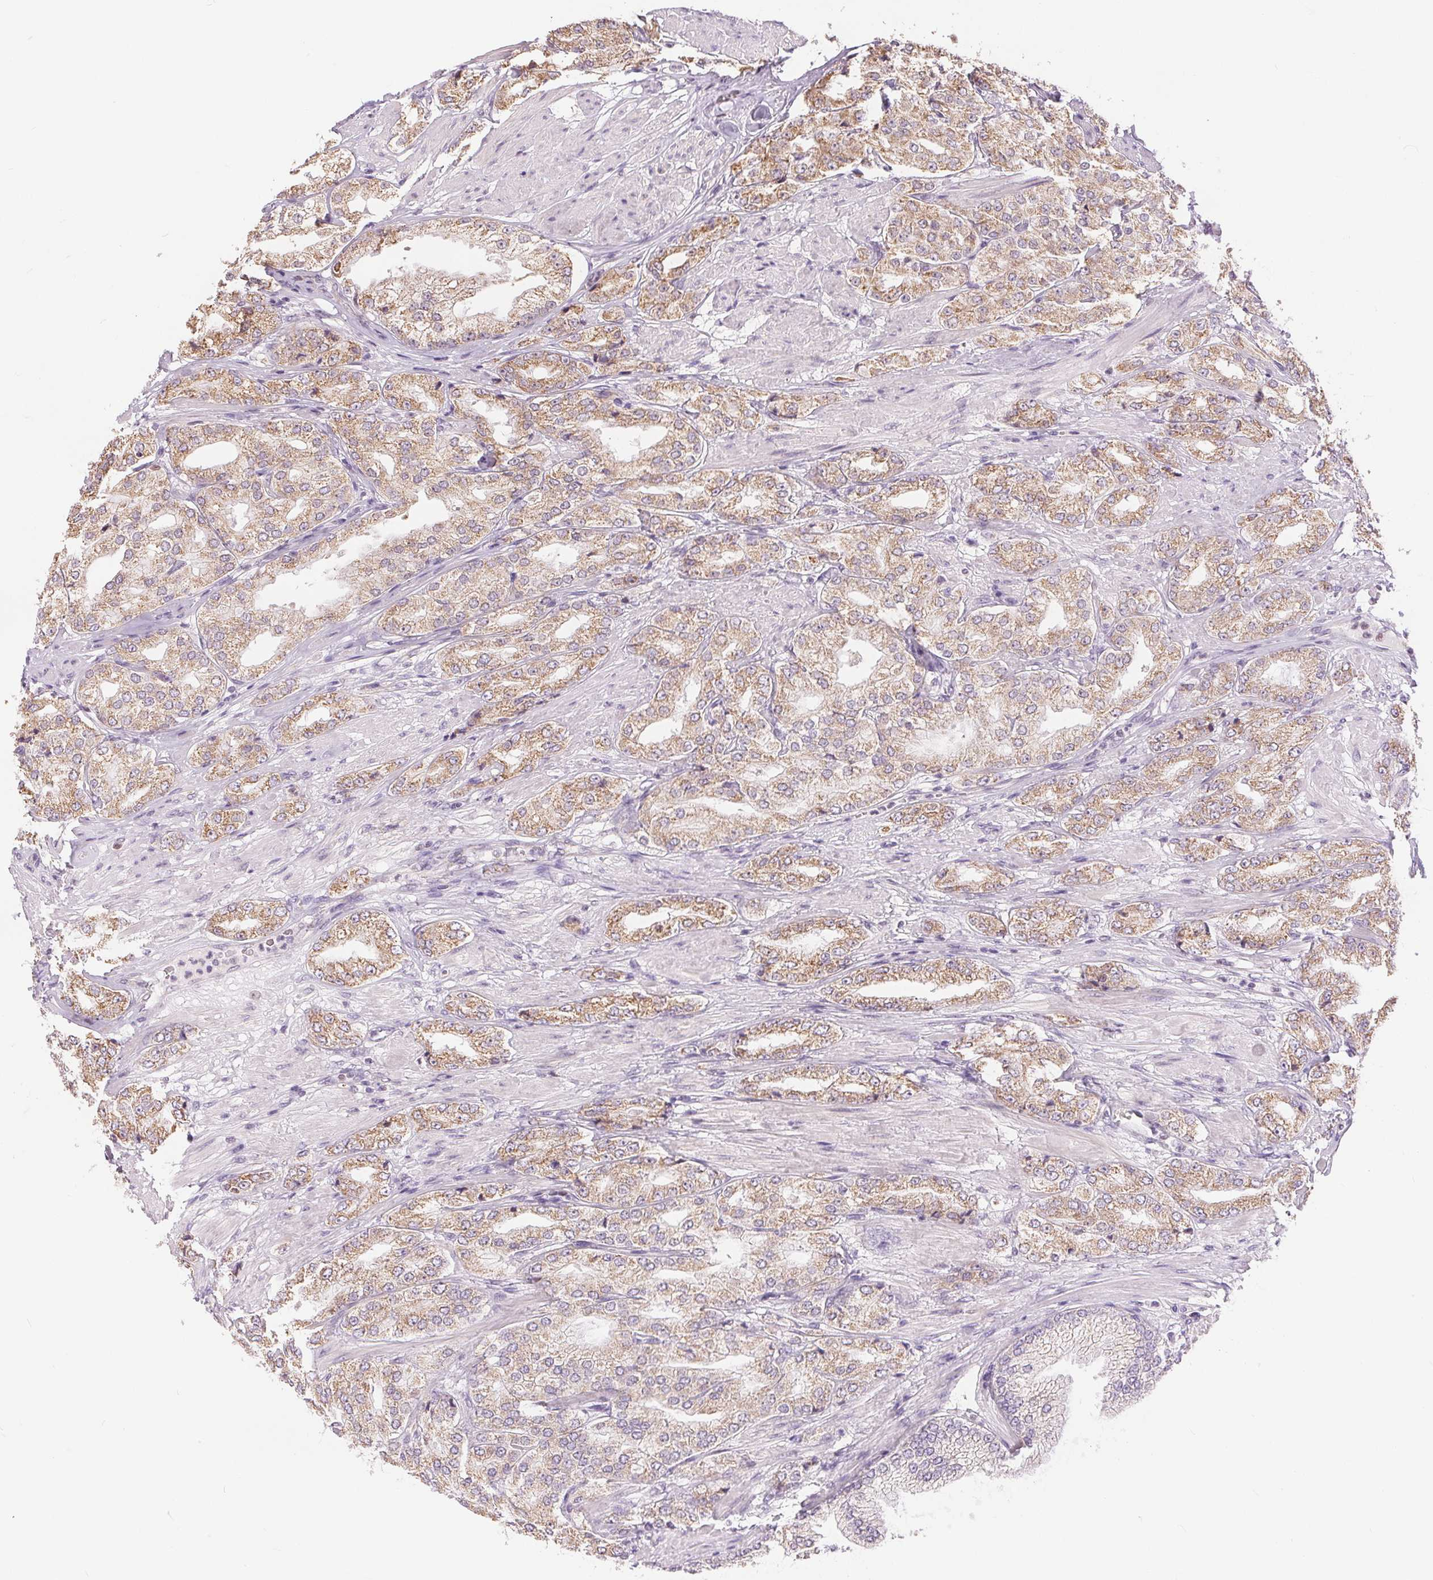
{"staining": {"intensity": "moderate", "quantity": ">75%", "location": "cytoplasmic/membranous"}, "tissue": "prostate cancer", "cell_type": "Tumor cells", "image_type": "cancer", "snomed": [{"axis": "morphology", "description": "Adenocarcinoma, High grade"}, {"axis": "topography", "description": "Prostate"}], "caption": "A photomicrograph of human prostate adenocarcinoma (high-grade) stained for a protein demonstrates moderate cytoplasmic/membranous brown staining in tumor cells. The staining was performed using DAB (3,3'-diaminobenzidine) to visualize the protein expression in brown, while the nuclei were stained in blue with hematoxylin (Magnification: 20x).", "gene": "POU2F2", "patient": {"sex": "male", "age": 68}}